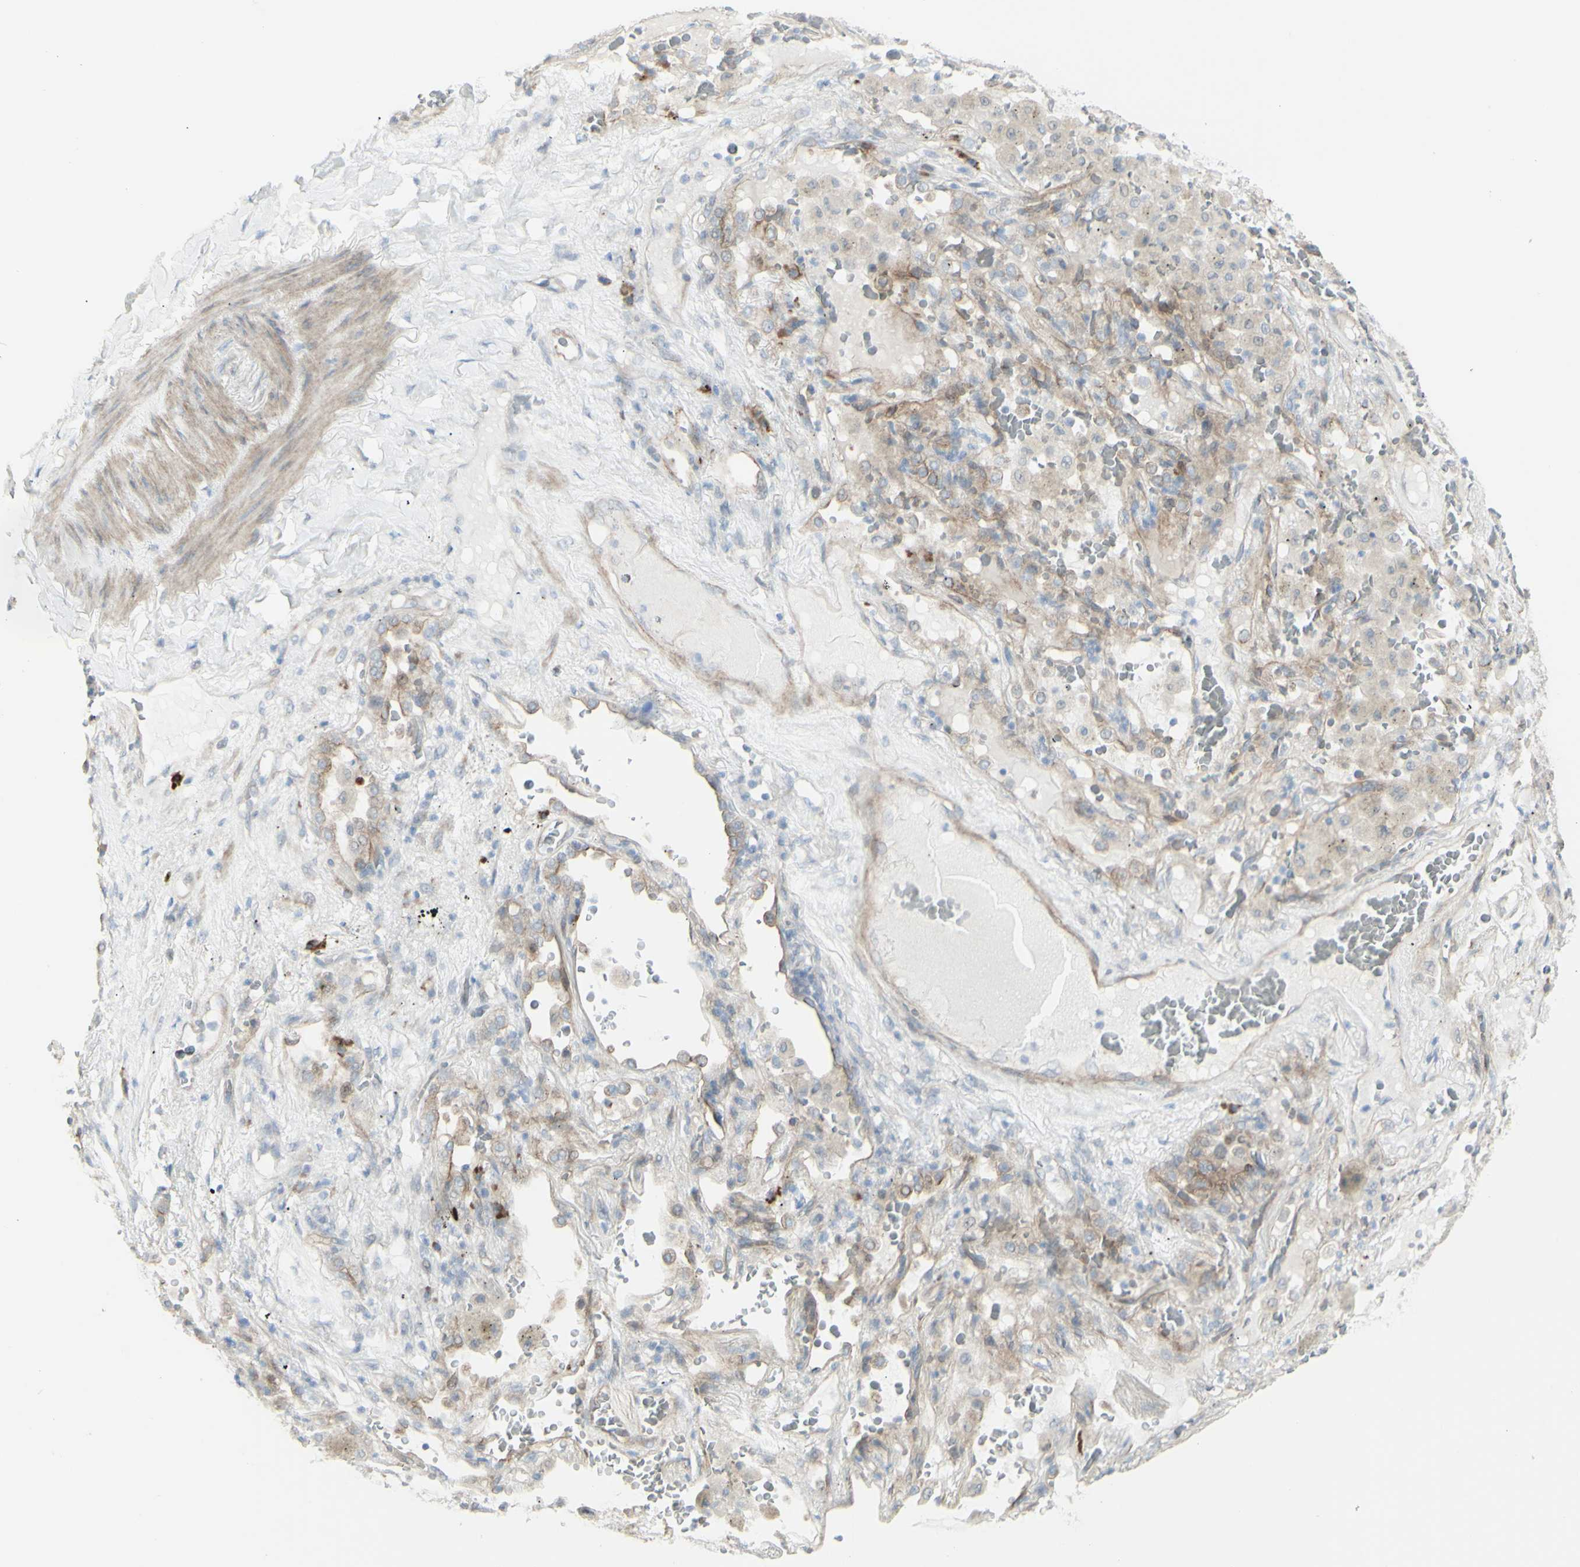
{"staining": {"intensity": "weak", "quantity": "25%-75%", "location": "cytoplasmic/membranous"}, "tissue": "lung cancer", "cell_type": "Tumor cells", "image_type": "cancer", "snomed": [{"axis": "morphology", "description": "Squamous cell carcinoma, NOS"}, {"axis": "topography", "description": "Lung"}], "caption": "Protein staining by immunohistochemistry (IHC) reveals weak cytoplasmic/membranous expression in about 25%-75% of tumor cells in squamous cell carcinoma (lung).", "gene": "NDST4", "patient": {"sex": "male", "age": 57}}